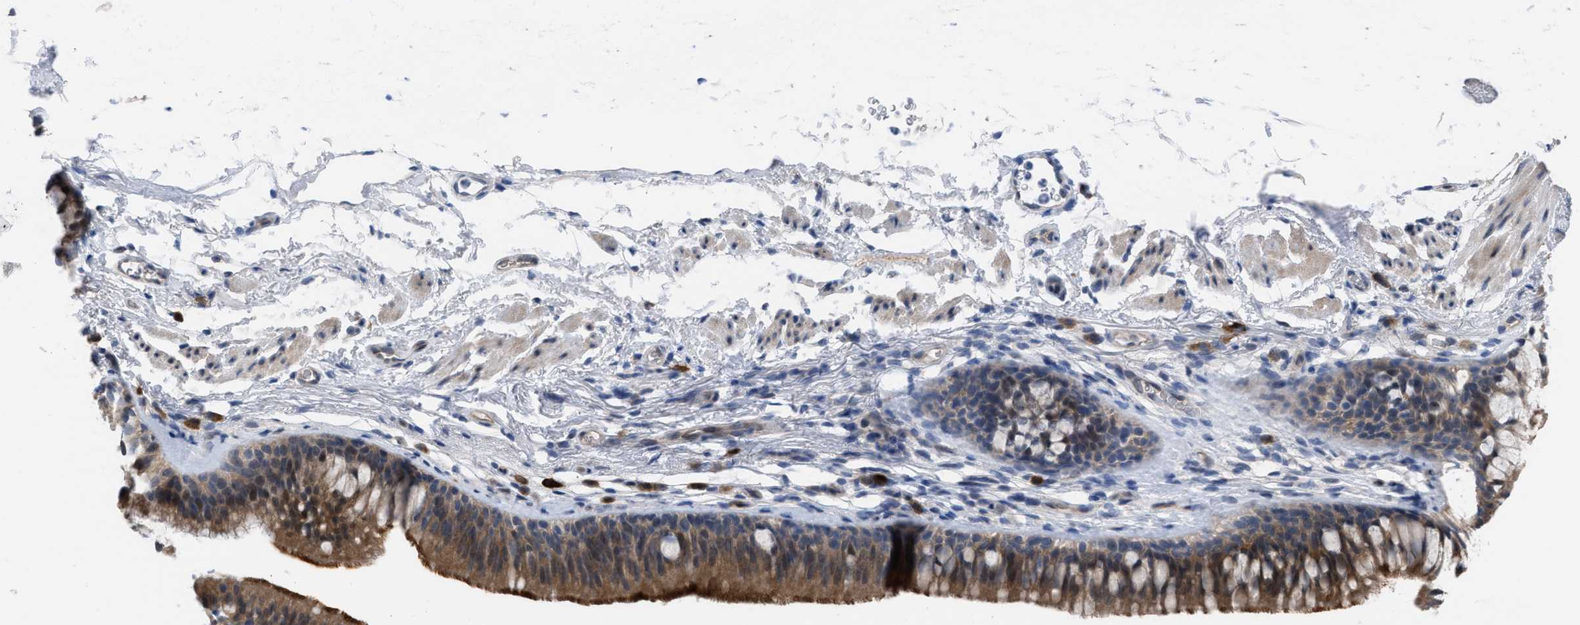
{"staining": {"intensity": "moderate", "quantity": ">75%", "location": "cytoplasmic/membranous"}, "tissue": "bronchus", "cell_type": "Respiratory epithelial cells", "image_type": "normal", "snomed": [{"axis": "morphology", "description": "Normal tissue, NOS"}, {"axis": "topography", "description": "Cartilage tissue"}, {"axis": "topography", "description": "Bronchus"}], "caption": "Immunohistochemical staining of unremarkable bronchus demonstrates medium levels of moderate cytoplasmic/membranous expression in about >75% of respiratory epithelial cells. (DAB = brown stain, brightfield microscopy at high magnification).", "gene": "IL17RE", "patient": {"sex": "female", "age": 53}}